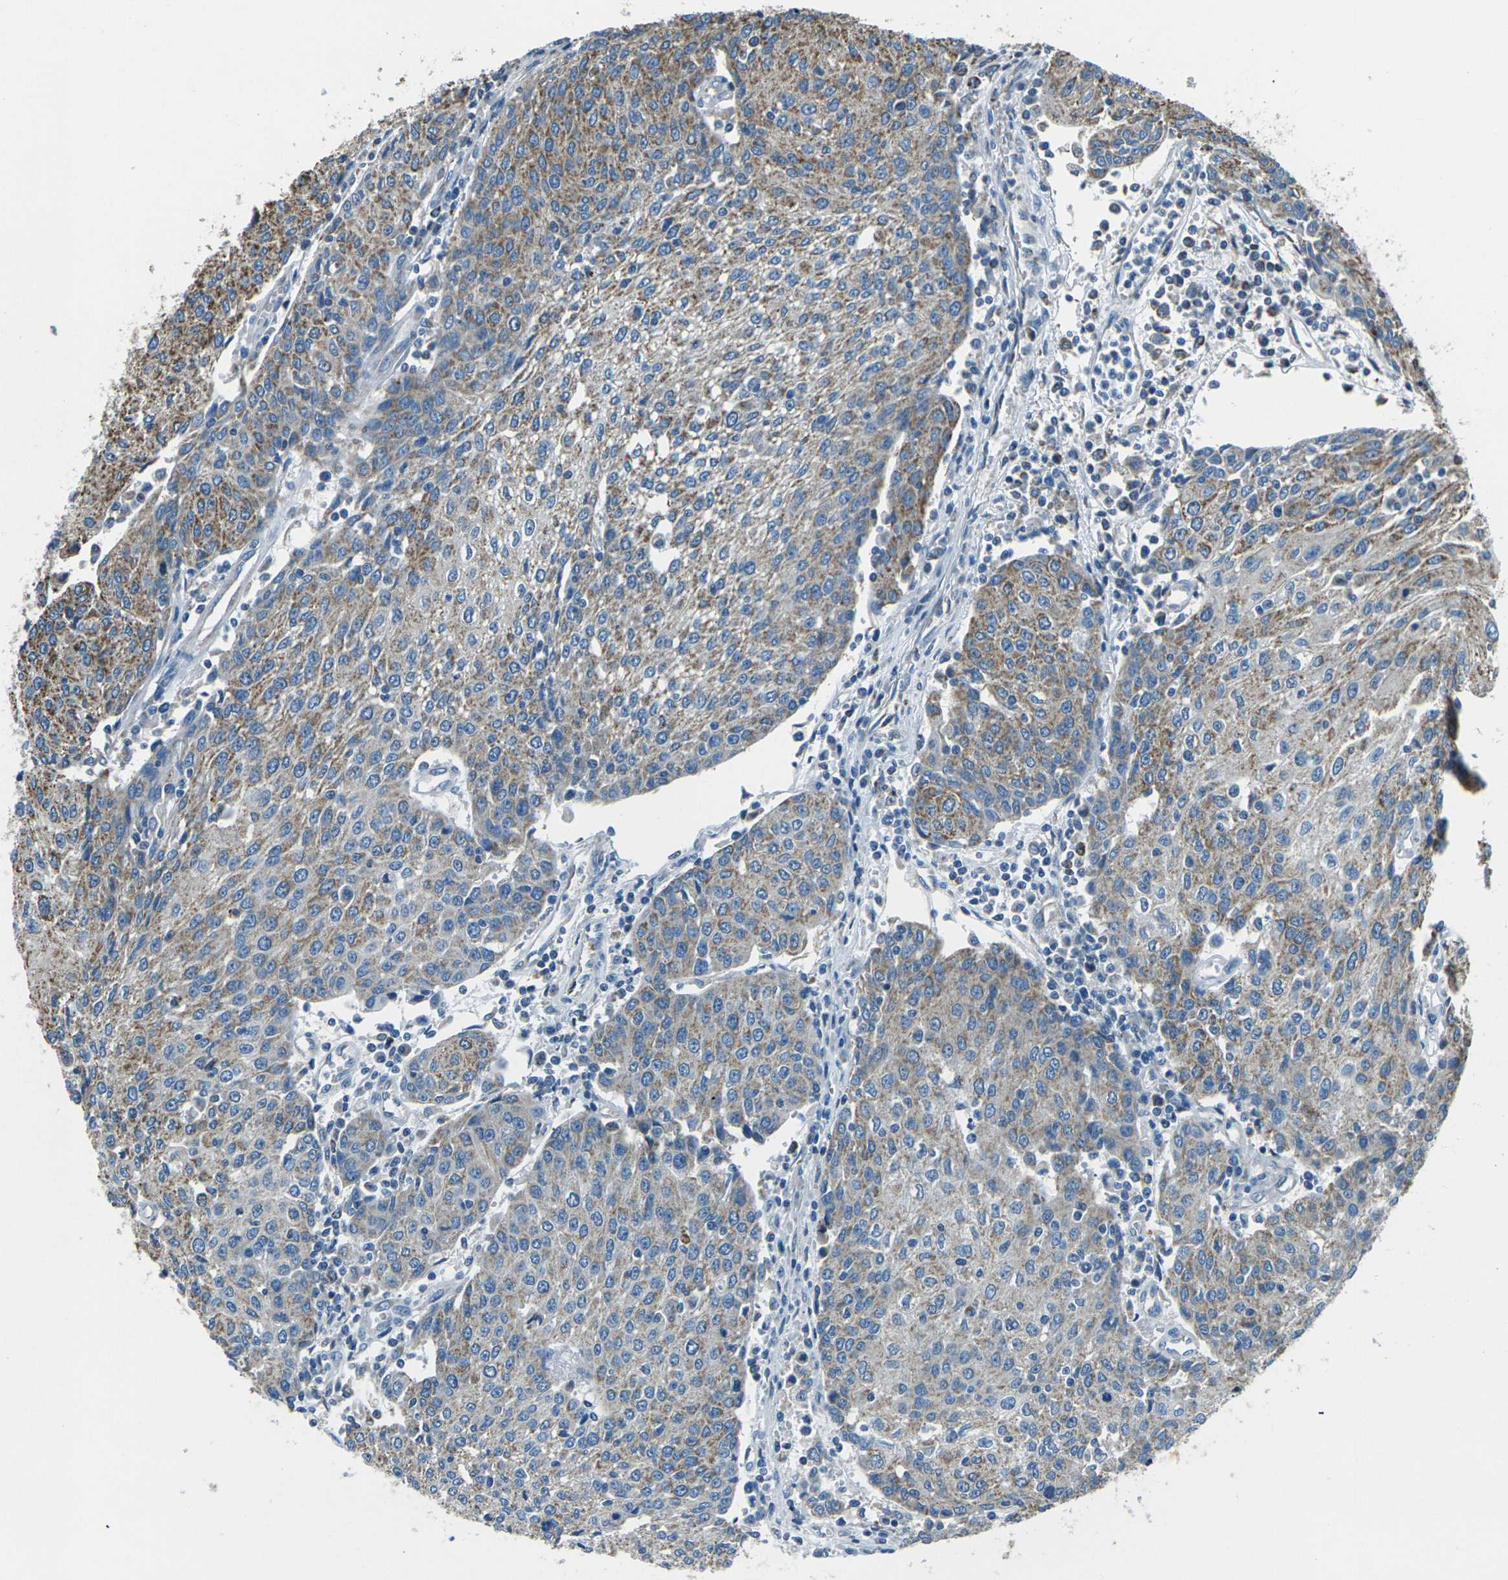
{"staining": {"intensity": "moderate", "quantity": ">75%", "location": "cytoplasmic/membranous"}, "tissue": "urothelial cancer", "cell_type": "Tumor cells", "image_type": "cancer", "snomed": [{"axis": "morphology", "description": "Urothelial carcinoma, High grade"}, {"axis": "topography", "description": "Urinary bladder"}], "caption": "A high-resolution histopathology image shows immunohistochemistry staining of urothelial carcinoma (high-grade), which shows moderate cytoplasmic/membranous expression in about >75% of tumor cells. (IHC, brightfield microscopy, high magnification).", "gene": "IRF3", "patient": {"sex": "female", "age": 85}}